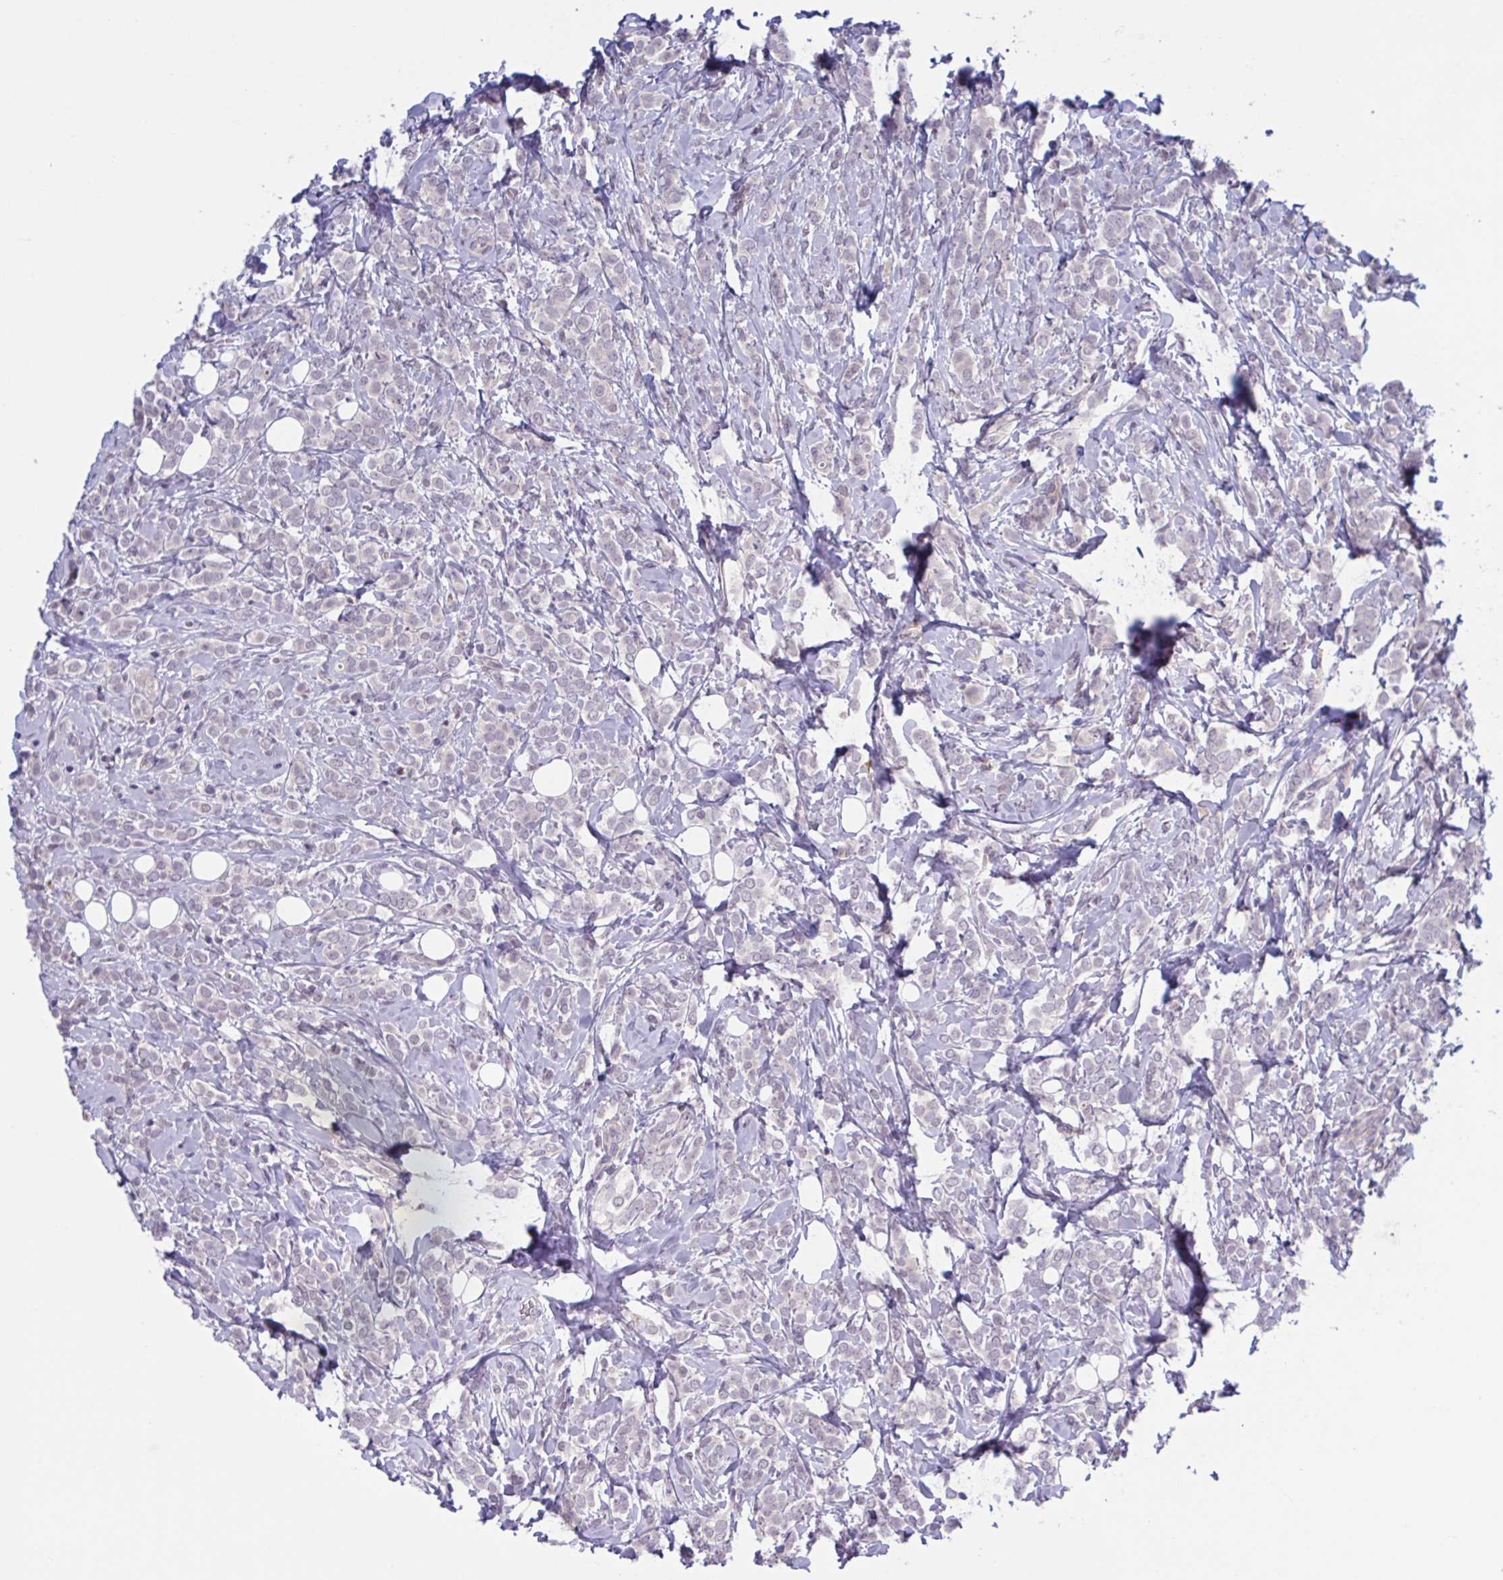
{"staining": {"intensity": "negative", "quantity": "none", "location": "none"}, "tissue": "breast cancer", "cell_type": "Tumor cells", "image_type": "cancer", "snomed": [{"axis": "morphology", "description": "Lobular carcinoma"}, {"axis": "topography", "description": "Breast"}], "caption": "An immunohistochemistry (IHC) image of breast cancer is shown. There is no staining in tumor cells of breast cancer. (DAB IHC, high magnification).", "gene": "TTC7B", "patient": {"sex": "female", "age": 49}}